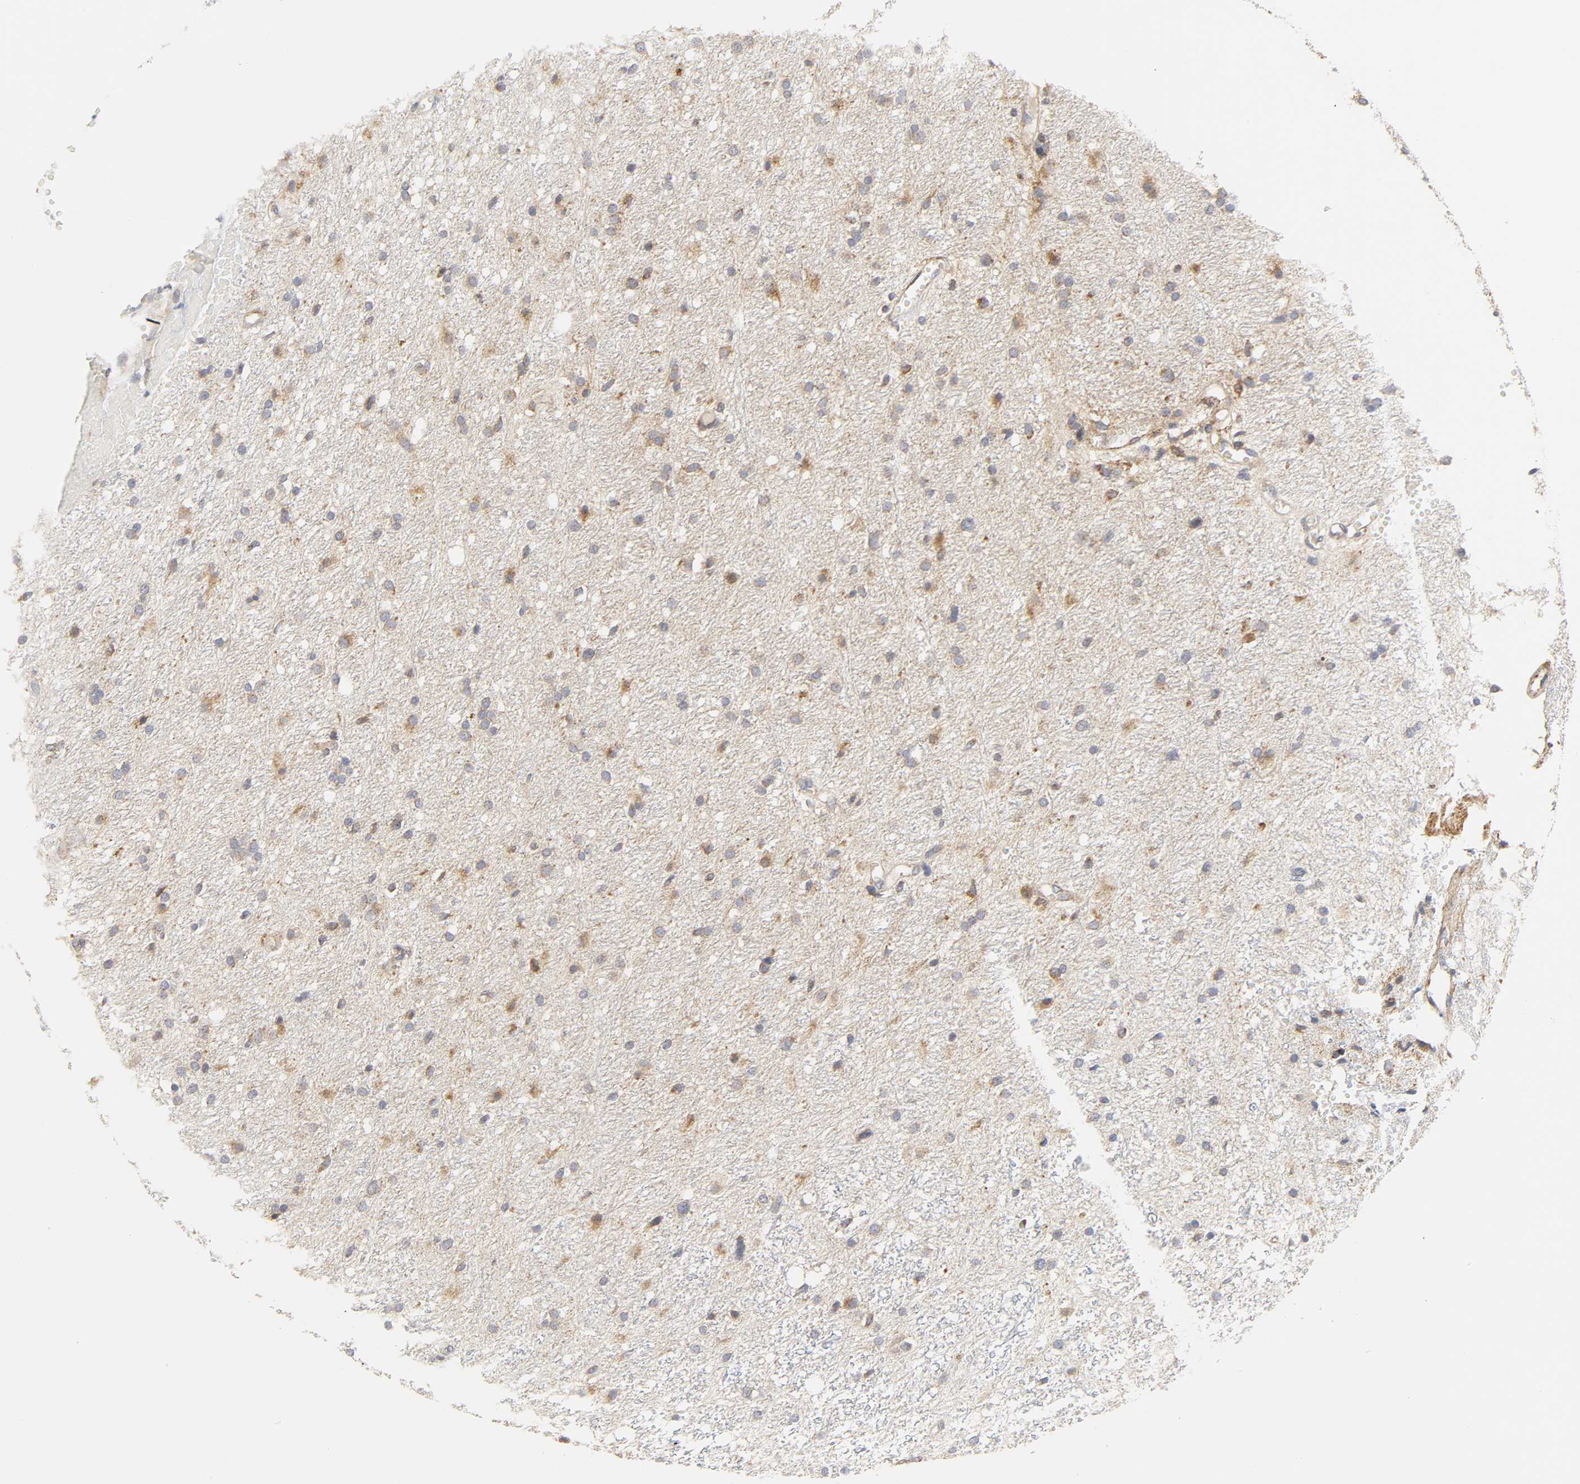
{"staining": {"intensity": "moderate", "quantity": "25%-75%", "location": "cytoplasmic/membranous"}, "tissue": "glioma", "cell_type": "Tumor cells", "image_type": "cancer", "snomed": [{"axis": "morphology", "description": "Glioma, malignant, High grade"}, {"axis": "topography", "description": "Brain"}], "caption": "An image of human malignant glioma (high-grade) stained for a protein exhibits moderate cytoplasmic/membranous brown staining in tumor cells.", "gene": "BAX", "patient": {"sex": "female", "age": 59}}